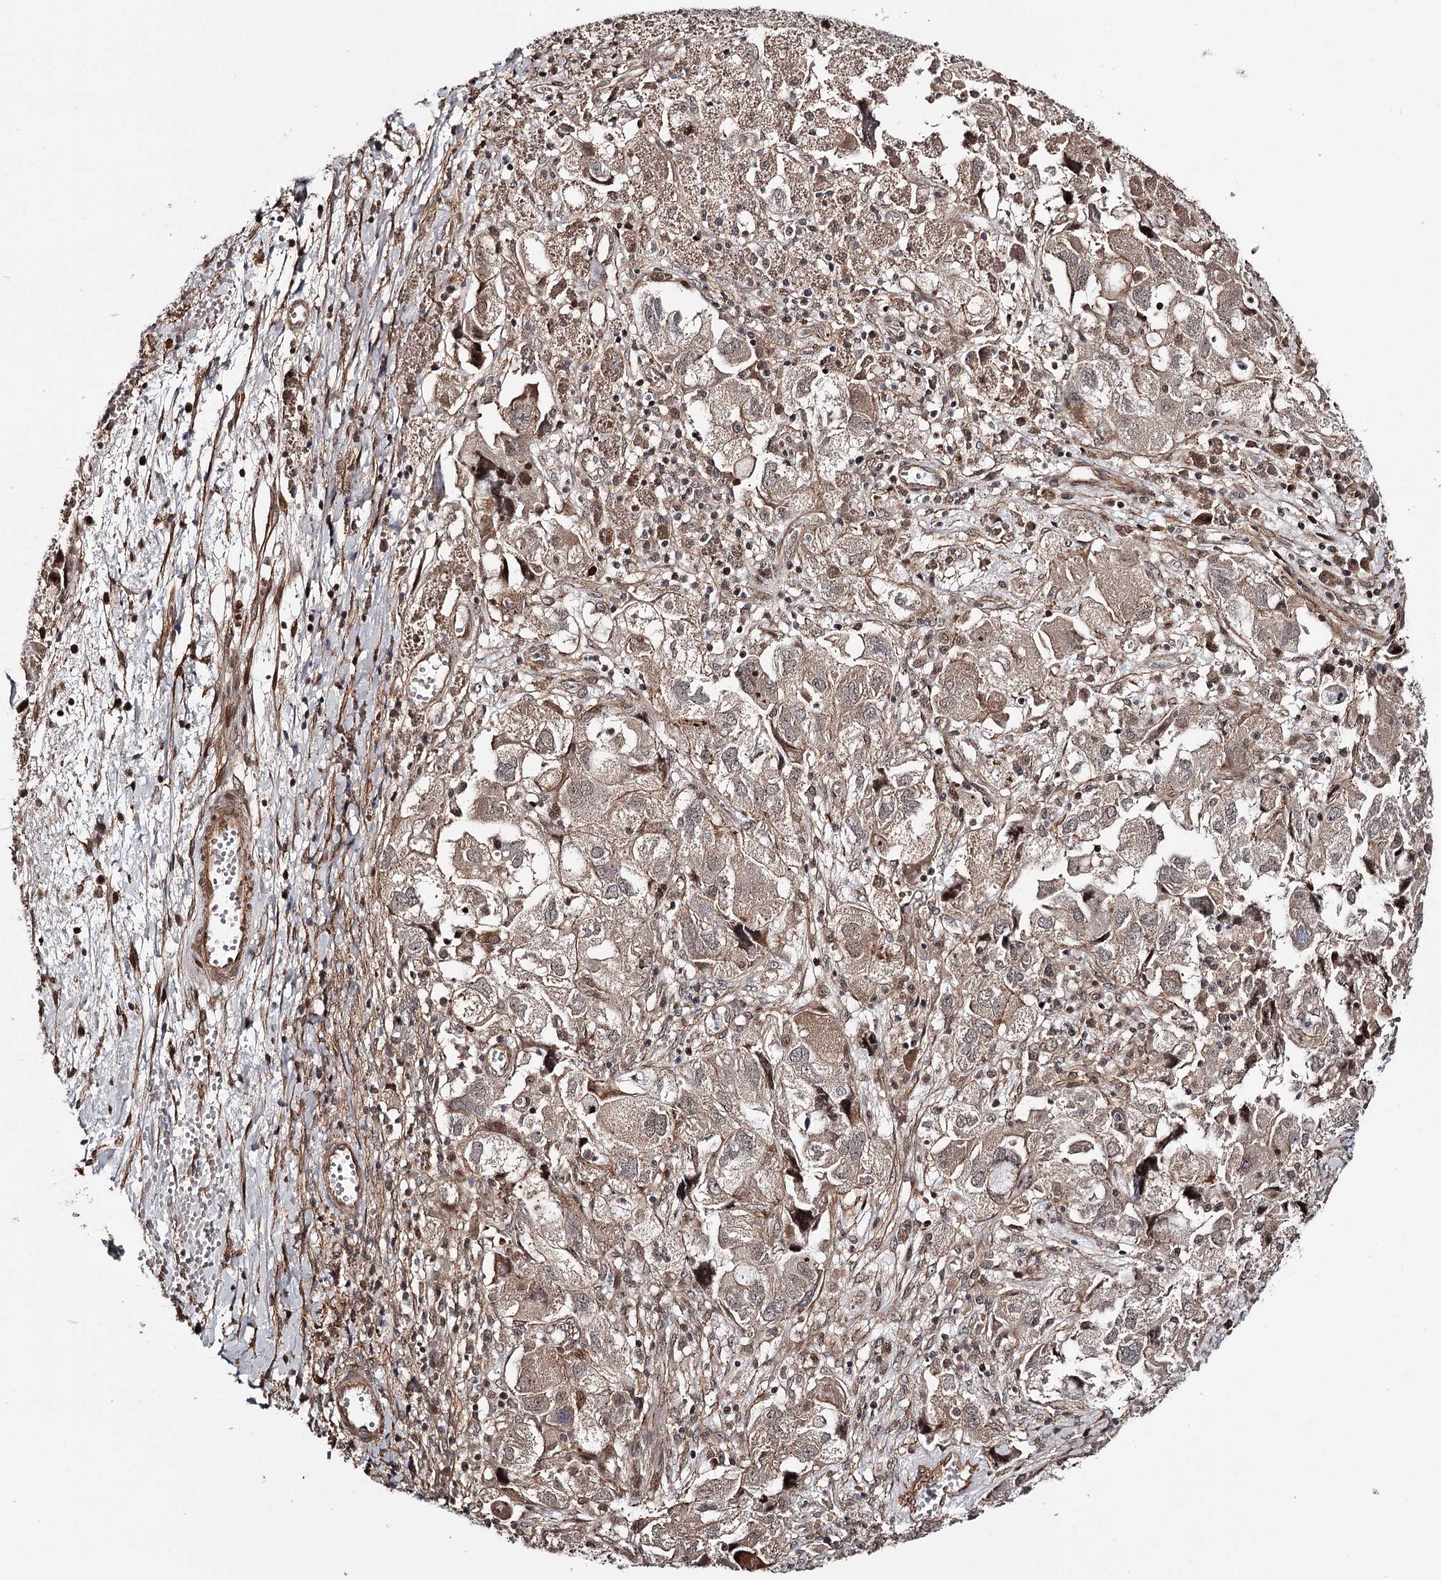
{"staining": {"intensity": "moderate", "quantity": ">75%", "location": "cytoplasmic/membranous,nuclear"}, "tissue": "ovarian cancer", "cell_type": "Tumor cells", "image_type": "cancer", "snomed": [{"axis": "morphology", "description": "Carcinoma, NOS"}, {"axis": "morphology", "description": "Cystadenocarcinoma, serous, NOS"}, {"axis": "topography", "description": "Ovary"}], "caption": "Ovarian serous cystadenocarcinoma stained with a brown dye exhibits moderate cytoplasmic/membranous and nuclear positive expression in about >75% of tumor cells.", "gene": "TTC33", "patient": {"sex": "female", "age": 69}}